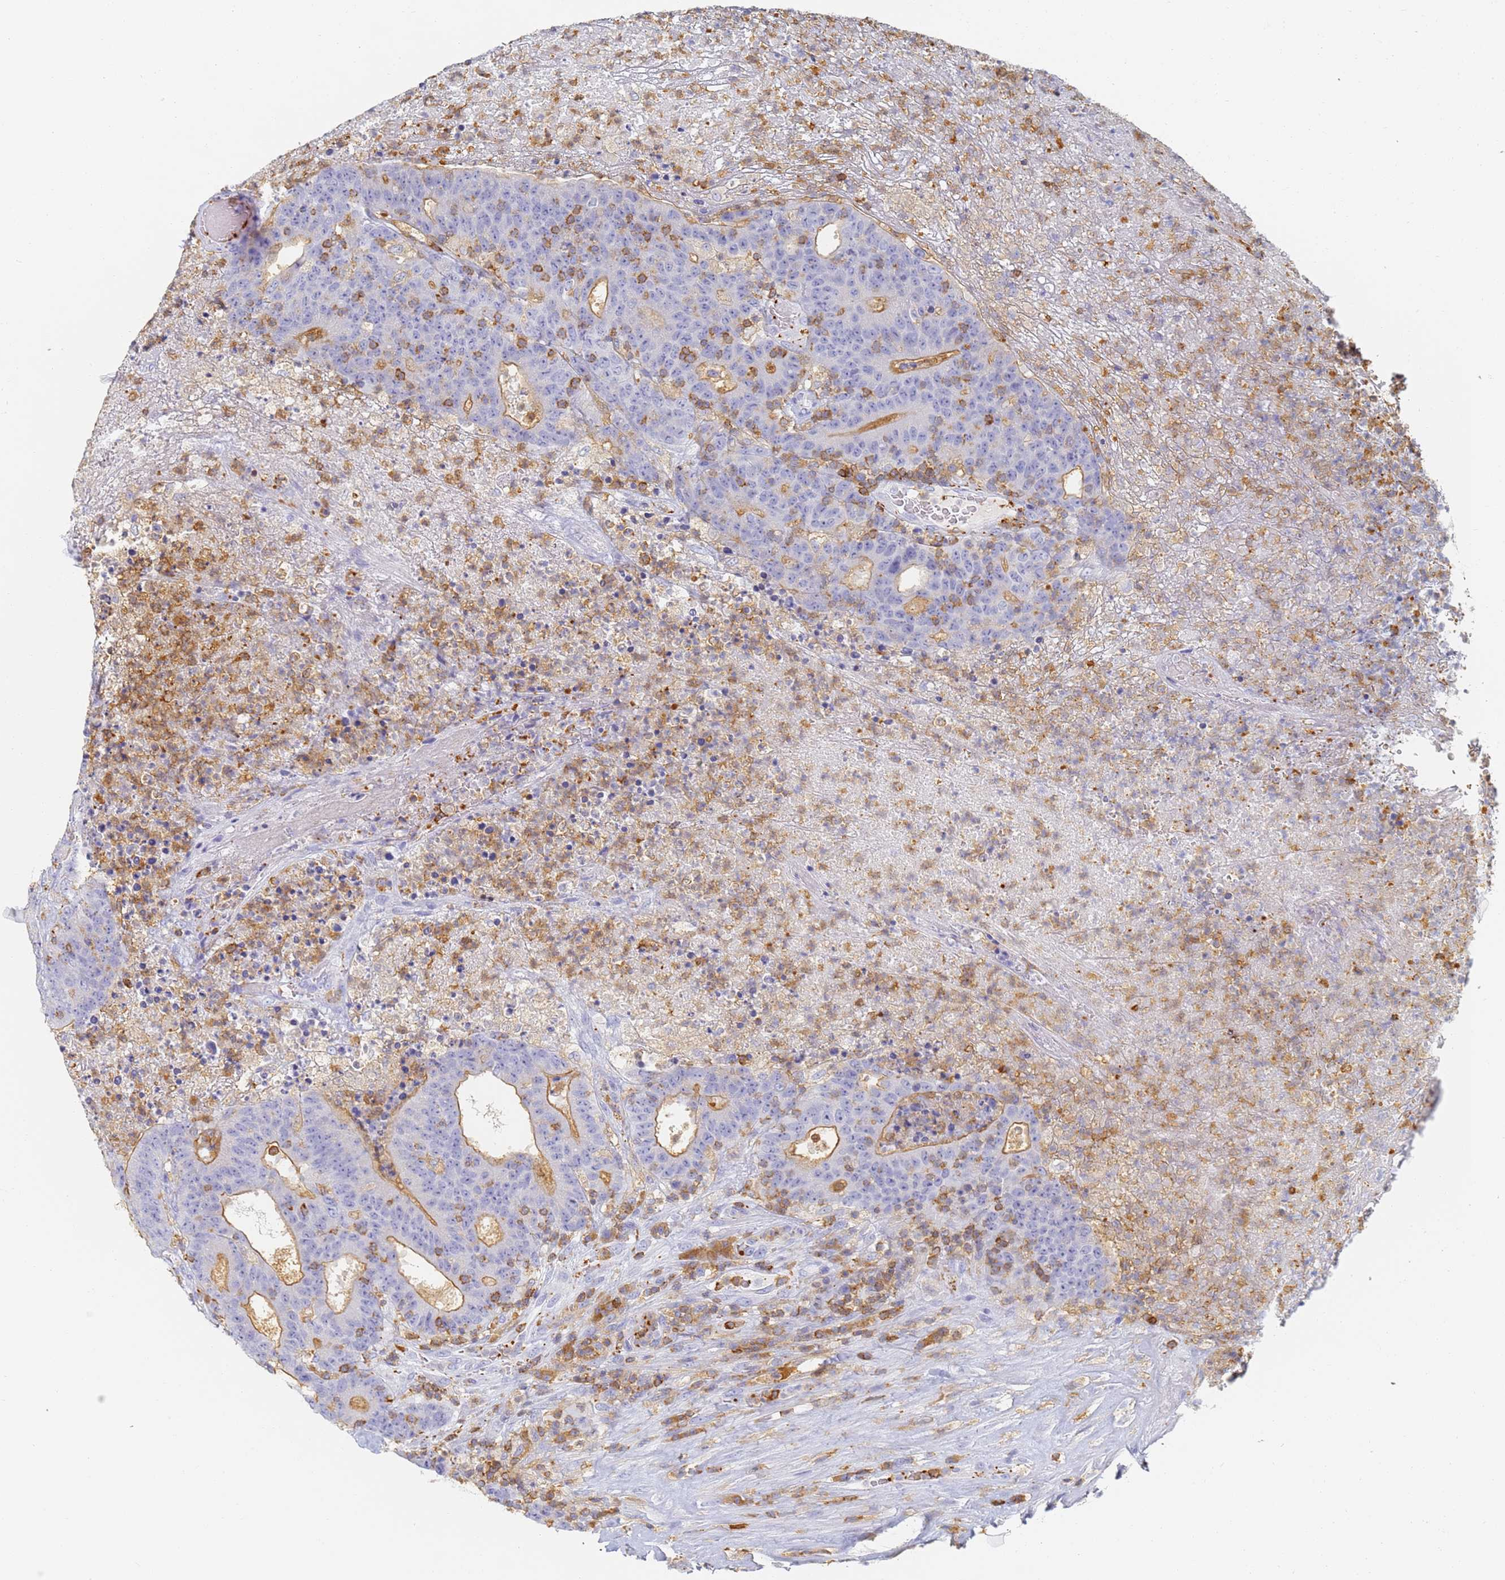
{"staining": {"intensity": "moderate", "quantity": "<25%", "location": "cytoplasmic/membranous"}, "tissue": "colorectal cancer", "cell_type": "Tumor cells", "image_type": "cancer", "snomed": [{"axis": "morphology", "description": "Adenocarcinoma, NOS"}, {"axis": "topography", "description": "Colon"}], "caption": "Immunohistochemical staining of human colorectal cancer (adenocarcinoma) demonstrates low levels of moderate cytoplasmic/membranous staining in approximately <25% of tumor cells.", "gene": "BIN2", "patient": {"sex": "female", "age": 75}}